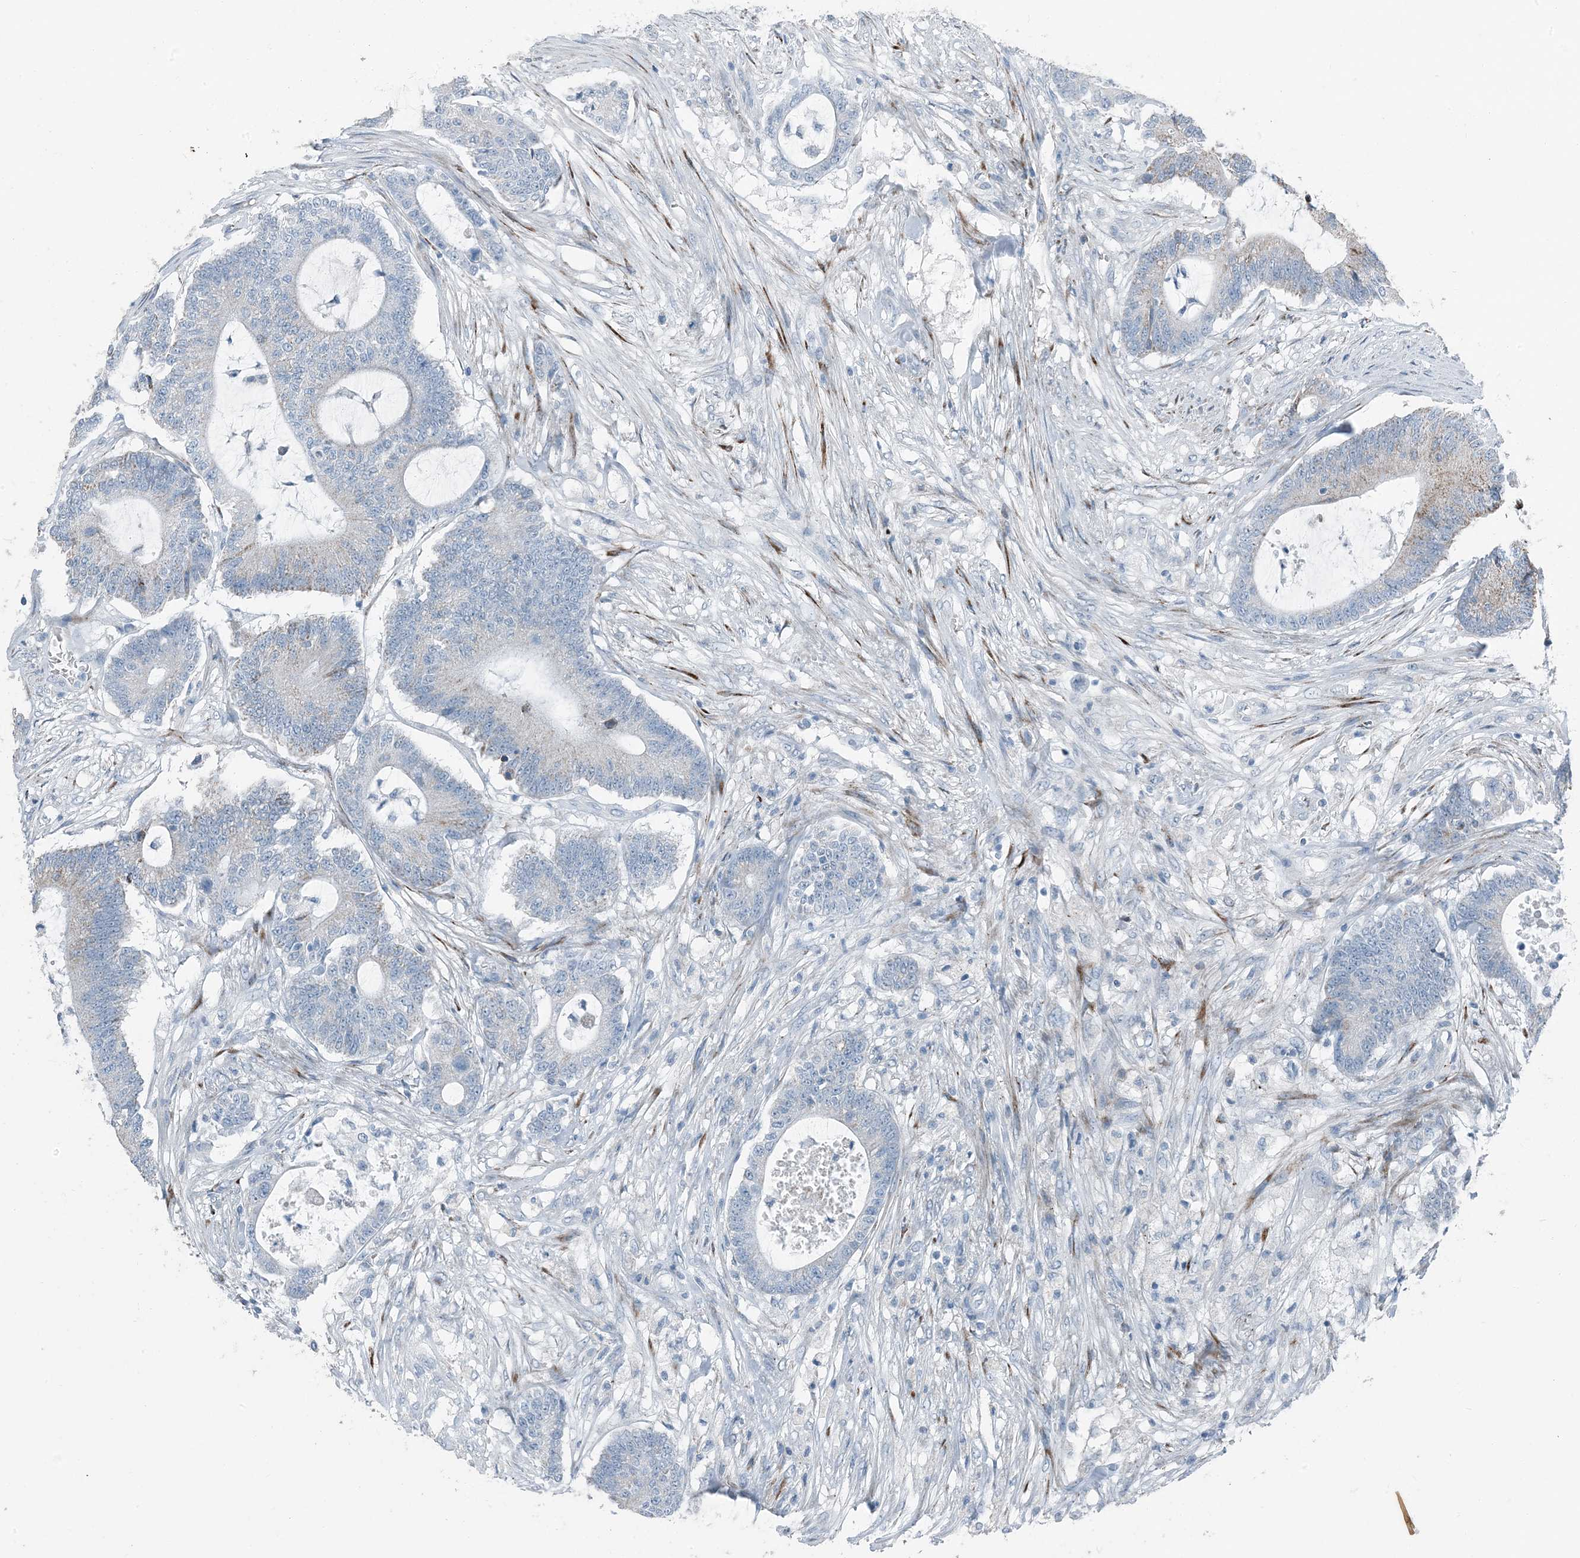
{"staining": {"intensity": "negative", "quantity": "none", "location": "none"}, "tissue": "colorectal cancer", "cell_type": "Tumor cells", "image_type": "cancer", "snomed": [{"axis": "morphology", "description": "Adenocarcinoma, NOS"}, {"axis": "topography", "description": "Colon"}], "caption": "An image of colorectal cancer (adenocarcinoma) stained for a protein displays no brown staining in tumor cells.", "gene": "FAM162A", "patient": {"sex": "female", "age": 84}}